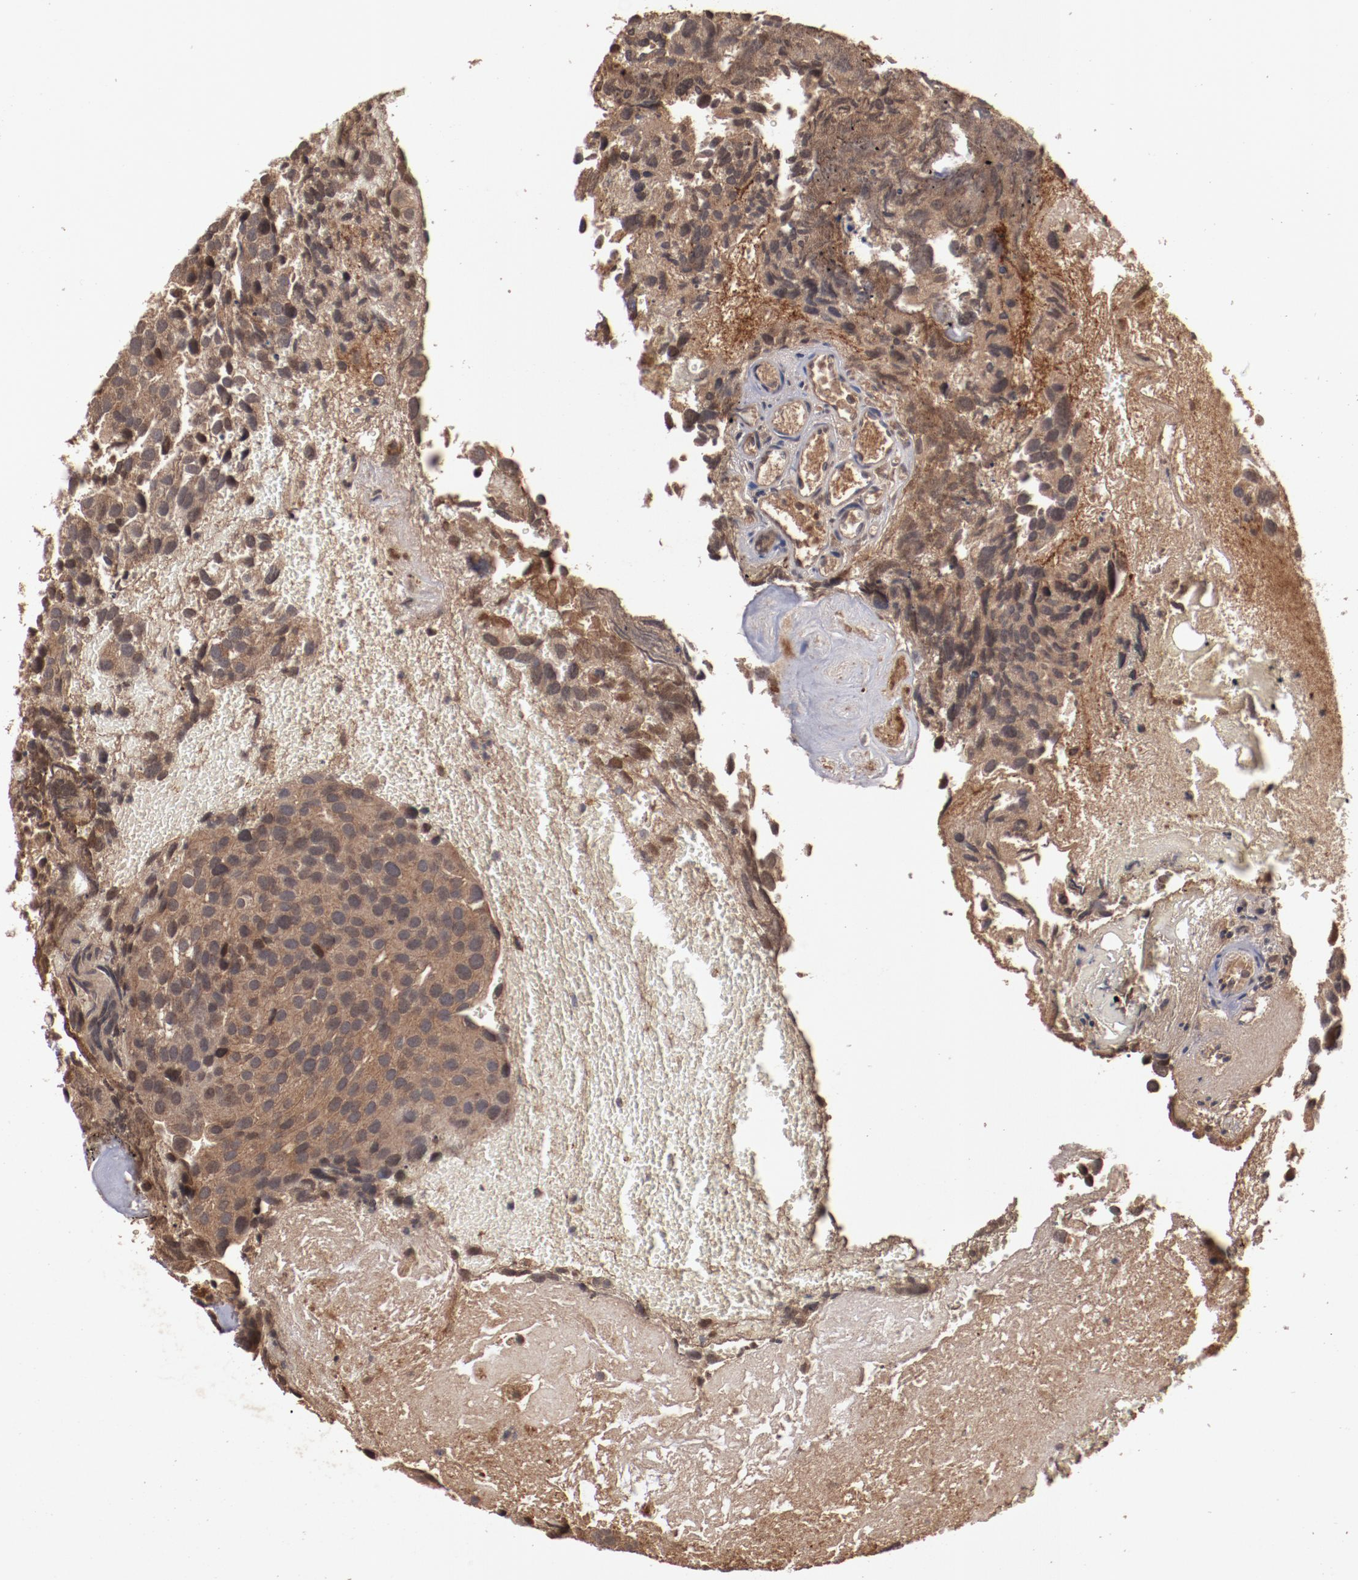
{"staining": {"intensity": "strong", "quantity": ">75%", "location": "cytoplasmic/membranous"}, "tissue": "urothelial cancer", "cell_type": "Tumor cells", "image_type": "cancer", "snomed": [{"axis": "morphology", "description": "Urothelial carcinoma, High grade"}, {"axis": "topography", "description": "Urinary bladder"}], "caption": "Tumor cells display high levels of strong cytoplasmic/membranous positivity in approximately >75% of cells in urothelial carcinoma (high-grade).", "gene": "TENM1", "patient": {"sex": "male", "age": 72}}